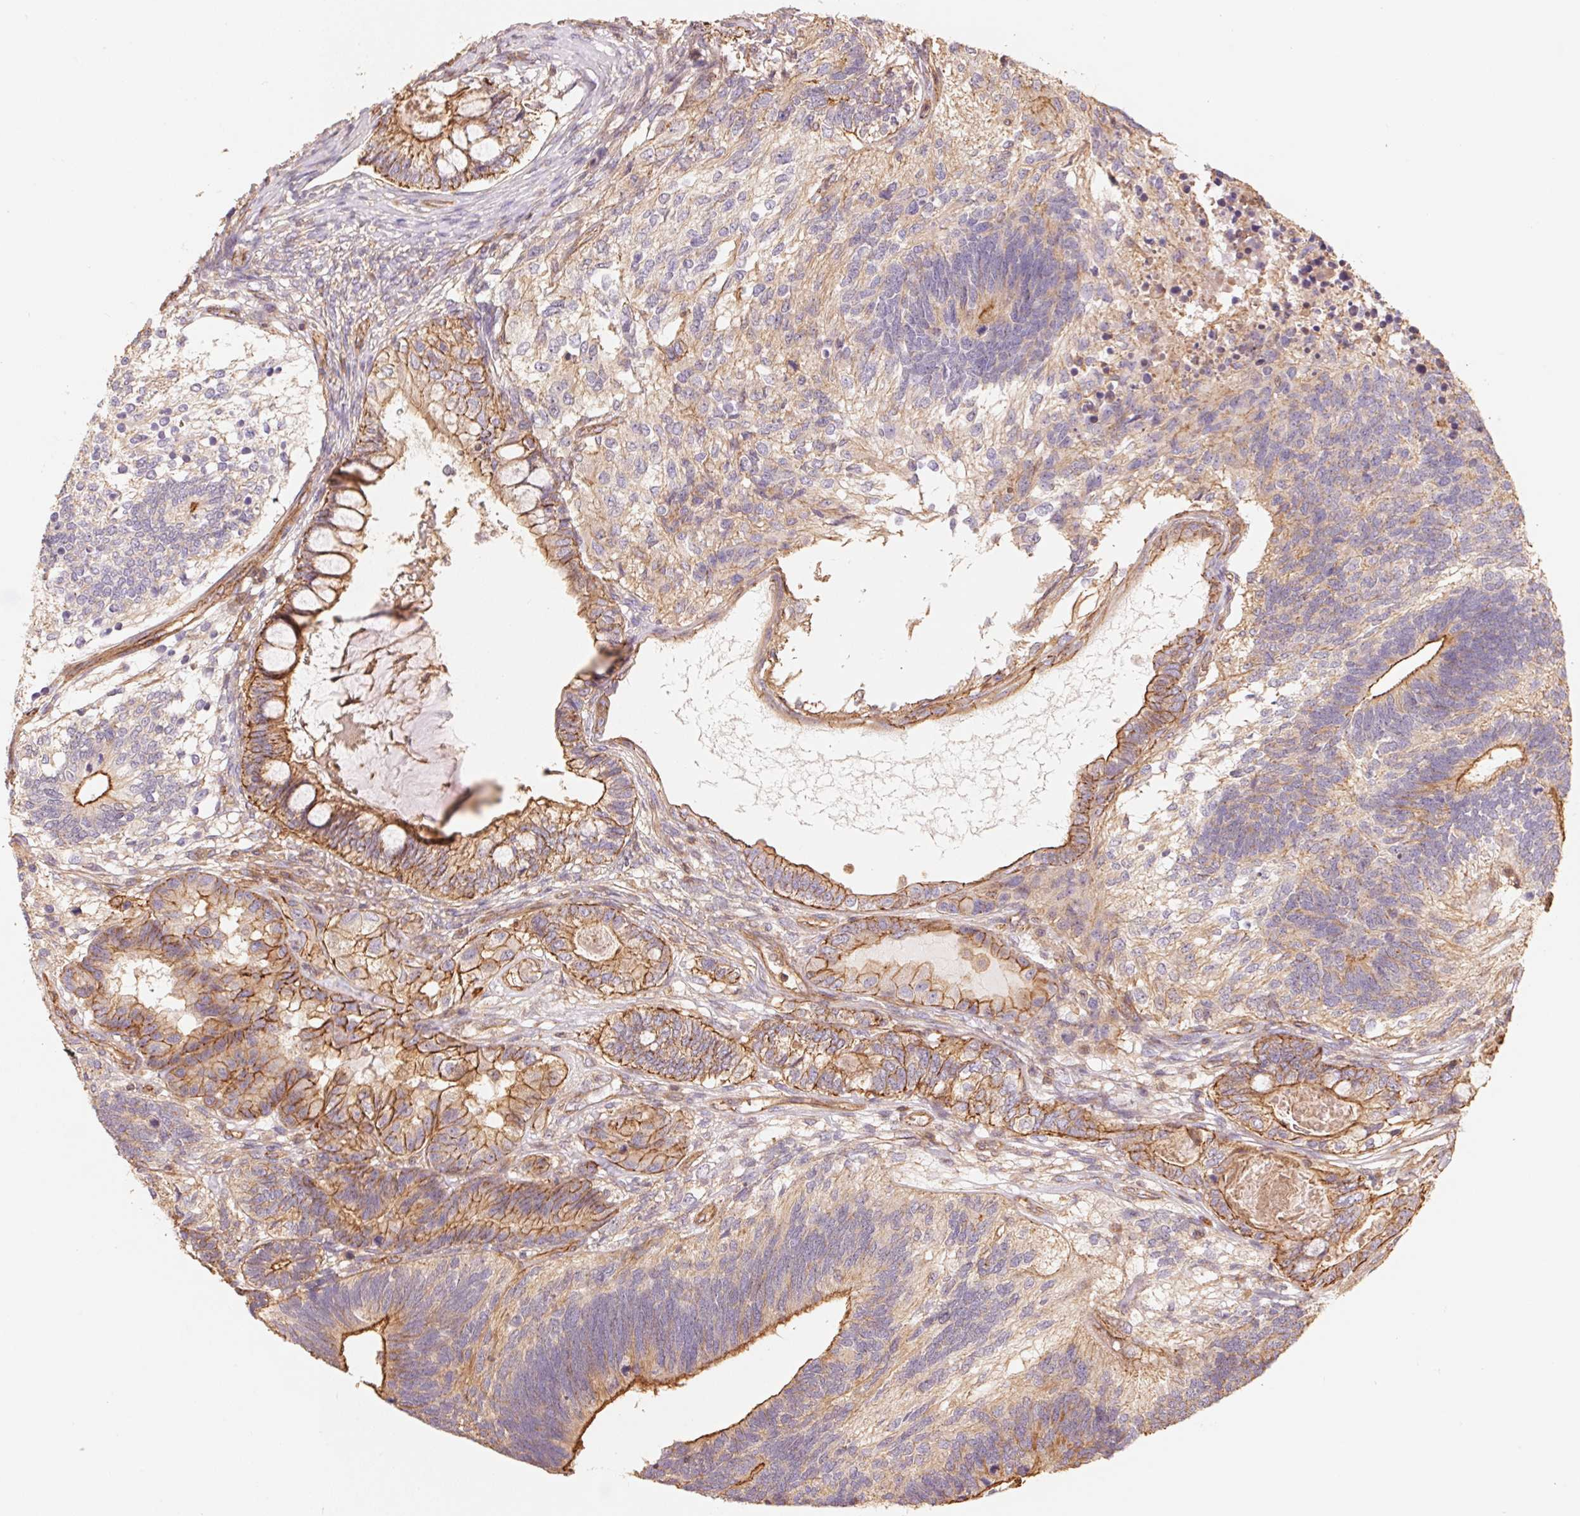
{"staining": {"intensity": "moderate", "quantity": ">75%", "location": "cytoplasmic/membranous"}, "tissue": "testis cancer", "cell_type": "Tumor cells", "image_type": "cancer", "snomed": [{"axis": "morphology", "description": "Seminoma, NOS"}, {"axis": "morphology", "description": "Carcinoma, Embryonal, NOS"}, {"axis": "topography", "description": "Testis"}], "caption": "The immunohistochemical stain highlights moderate cytoplasmic/membranous expression in tumor cells of testis cancer (seminoma) tissue. The protein of interest is stained brown, and the nuclei are stained in blue (DAB IHC with brightfield microscopy, high magnification).", "gene": "FRAS1", "patient": {"sex": "male", "age": 41}}